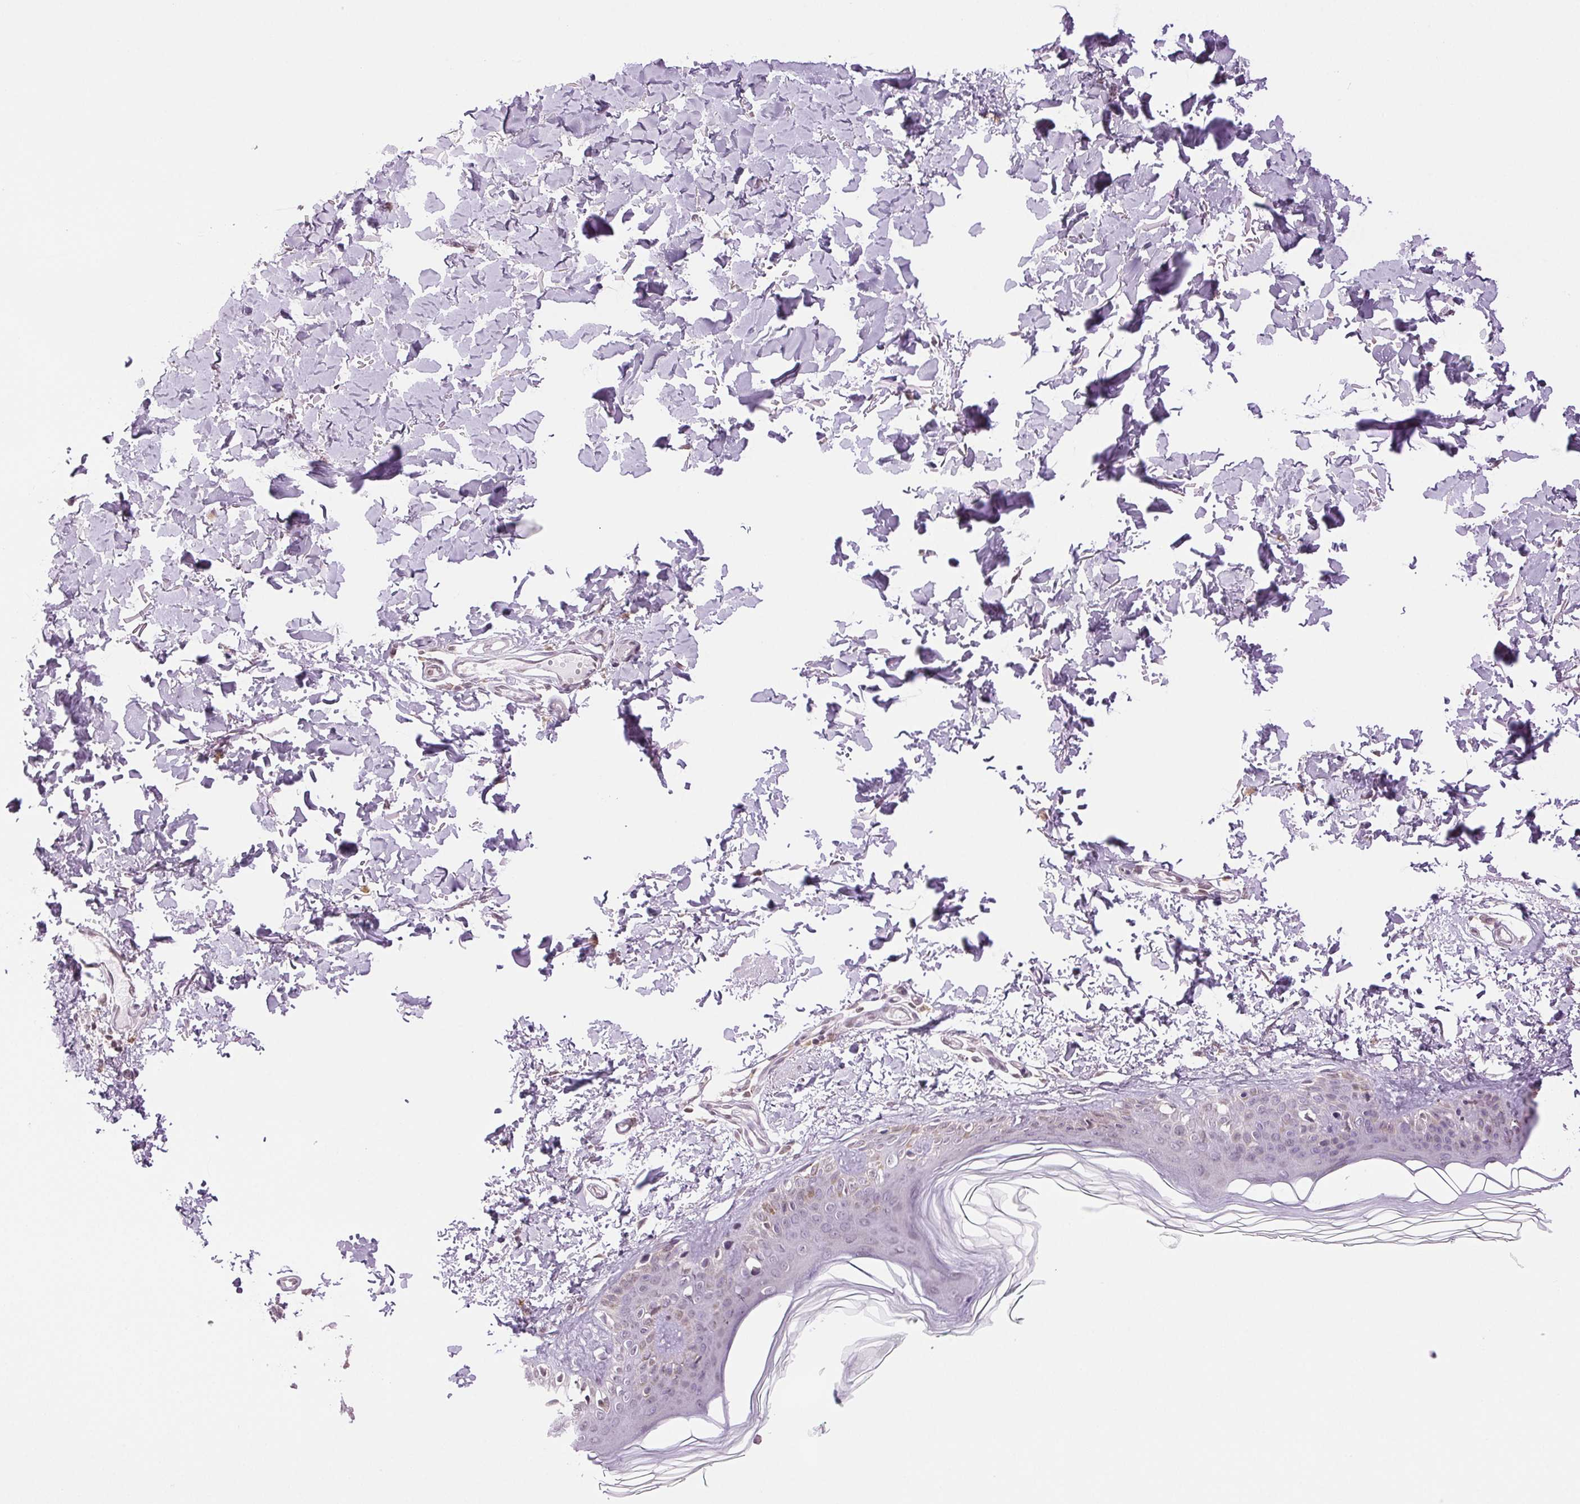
{"staining": {"intensity": "negative", "quantity": "none", "location": "none"}, "tissue": "skin", "cell_type": "Fibroblasts", "image_type": "normal", "snomed": [{"axis": "morphology", "description": "Normal tissue, NOS"}, {"axis": "topography", "description": "Skin"}, {"axis": "topography", "description": "Peripheral nerve tissue"}], "caption": "Skin stained for a protein using IHC shows no staining fibroblasts.", "gene": "TNNT3", "patient": {"sex": "female", "age": 45}}